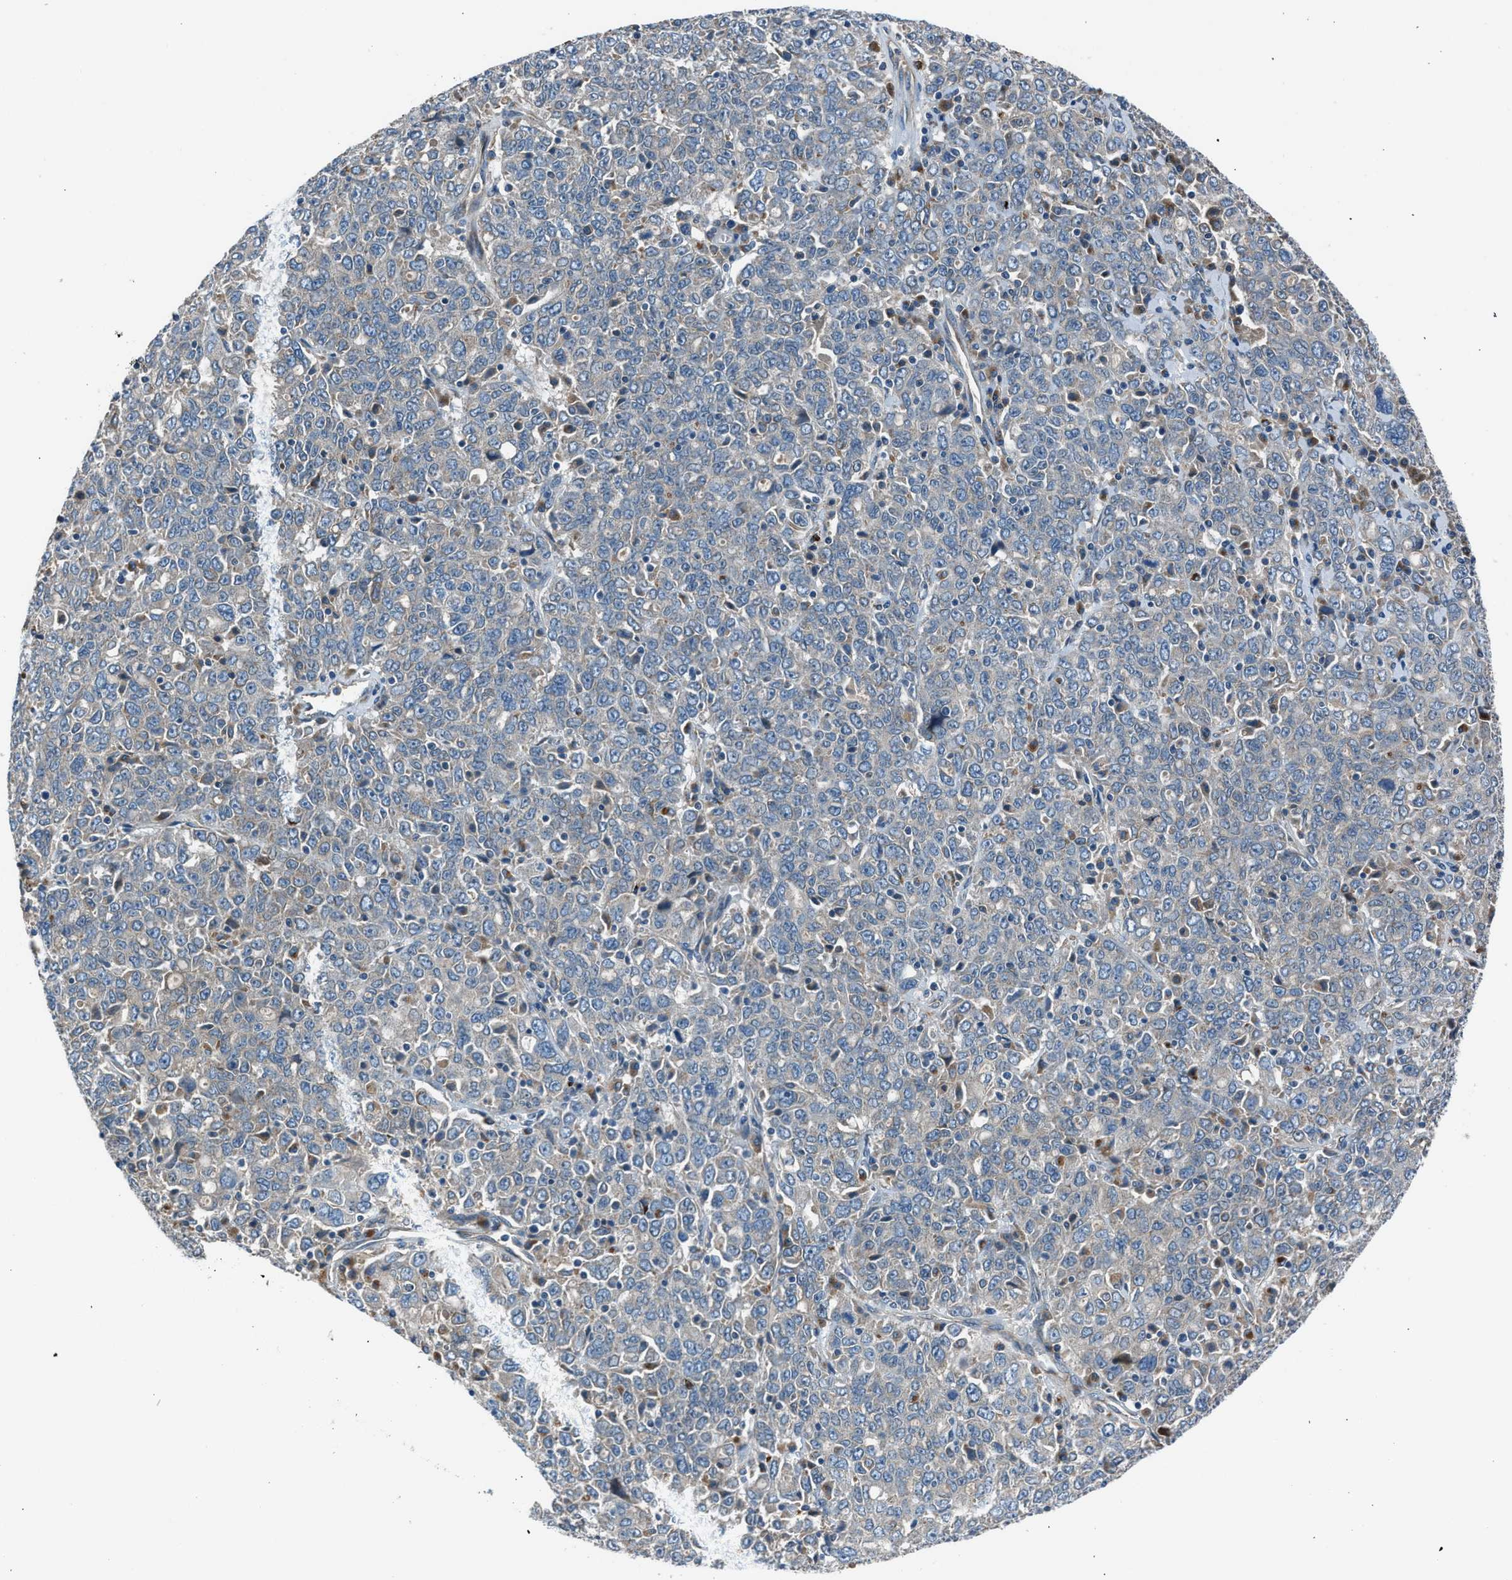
{"staining": {"intensity": "negative", "quantity": "none", "location": "none"}, "tissue": "ovarian cancer", "cell_type": "Tumor cells", "image_type": "cancer", "snomed": [{"axis": "morphology", "description": "Carcinoma, endometroid"}, {"axis": "topography", "description": "Ovary"}], "caption": "A micrograph of human endometroid carcinoma (ovarian) is negative for staining in tumor cells.", "gene": "LMBR1", "patient": {"sex": "female", "age": 62}}